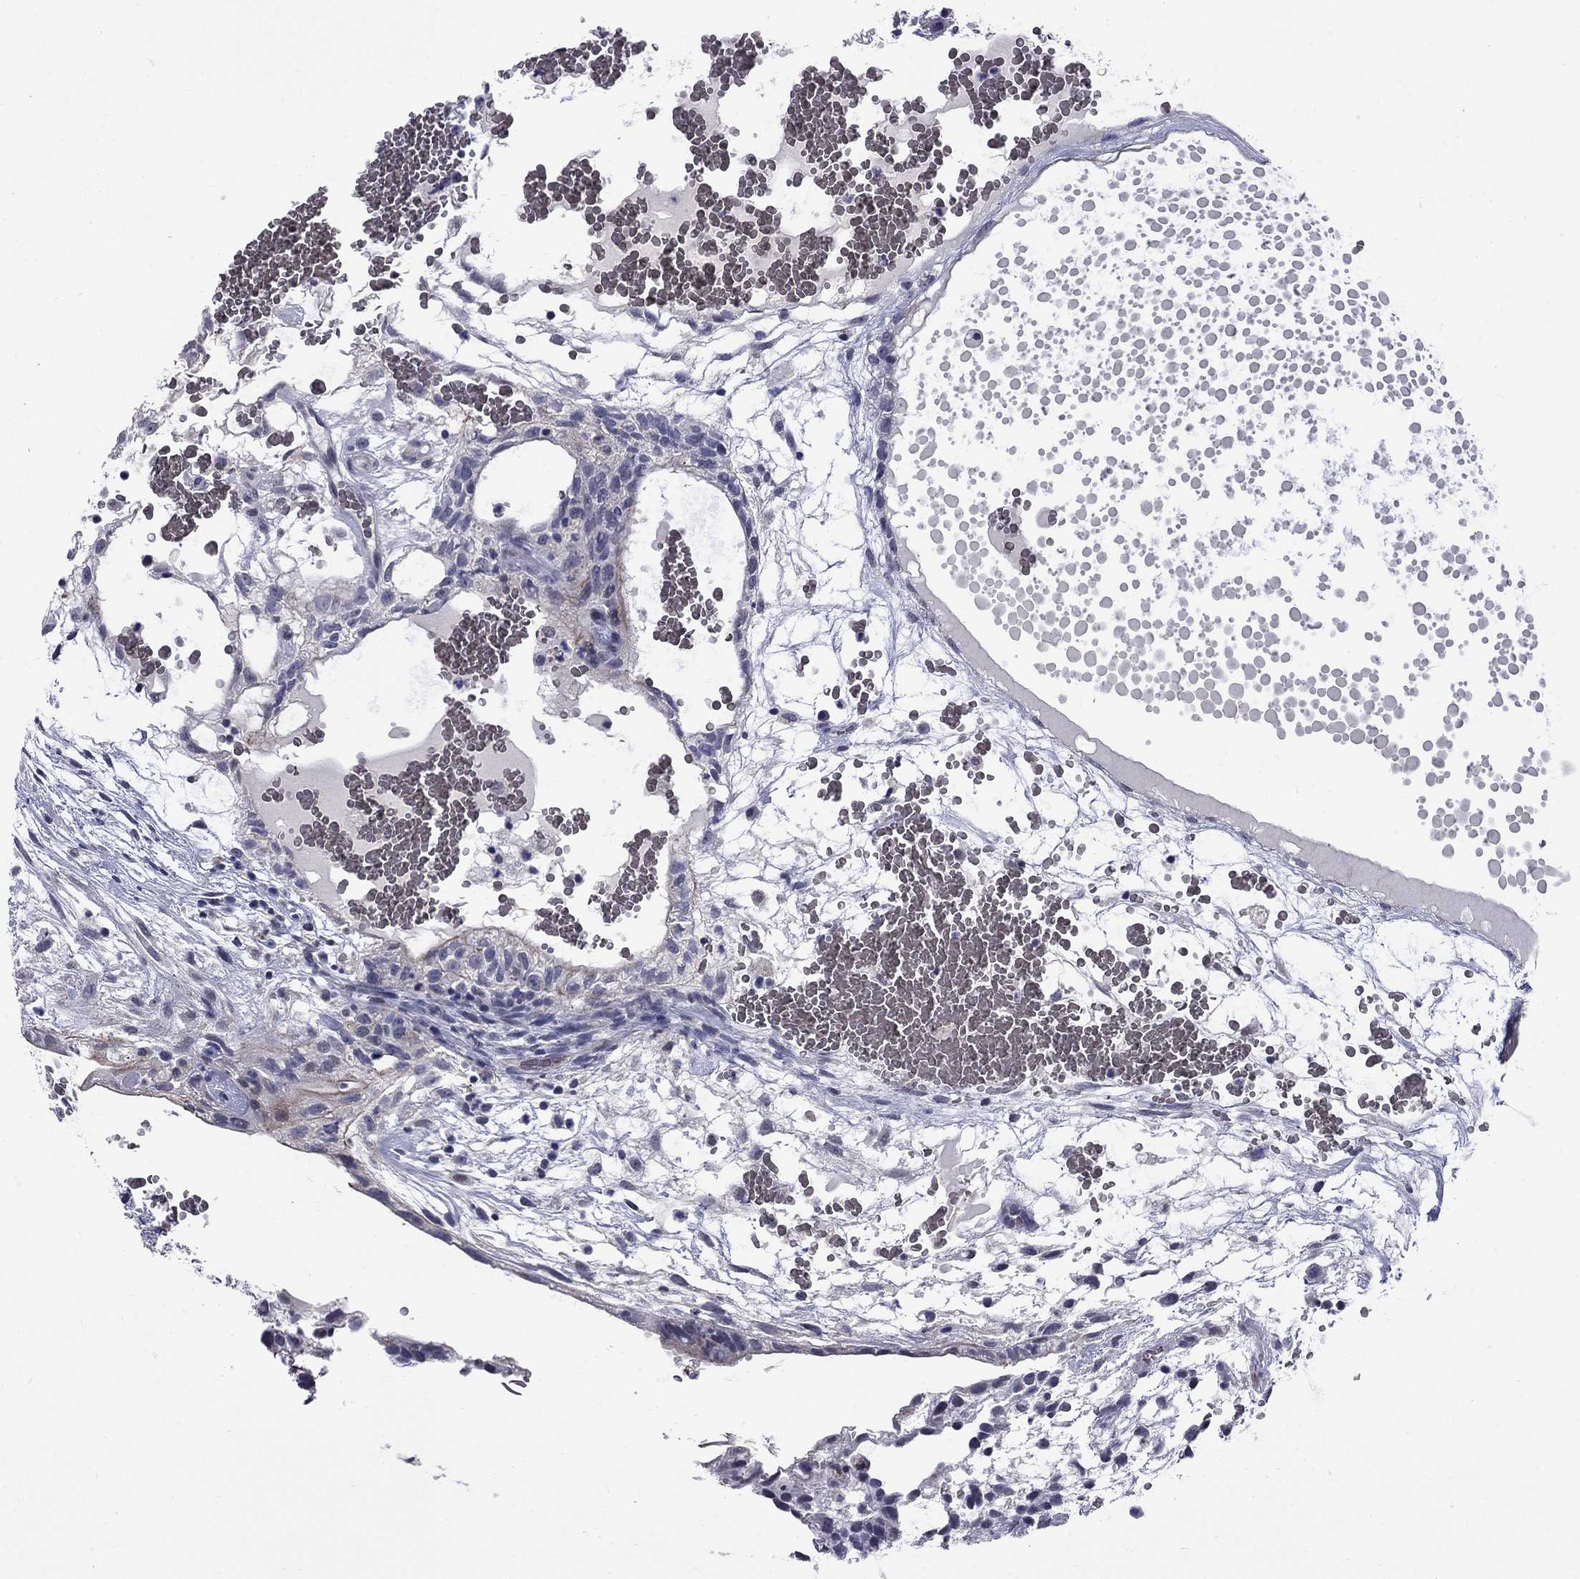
{"staining": {"intensity": "negative", "quantity": "none", "location": "none"}, "tissue": "testis cancer", "cell_type": "Tumor cells", "image_type": "cancer", "snomed": [{"axis": "morphology", "description": "Normal tissue, NOS"}, {"axis": "morphology", "description": "Carcinoma, Embryonal, NOS"}, {"axis": "topography", "description": "Testis"}], "caption": "A histopathology image of testis cancer stained for a protein exhibits no brown staining in tumor cells.", "gene": "HTR4", "patient": {"sex": "male", "age": 32}}